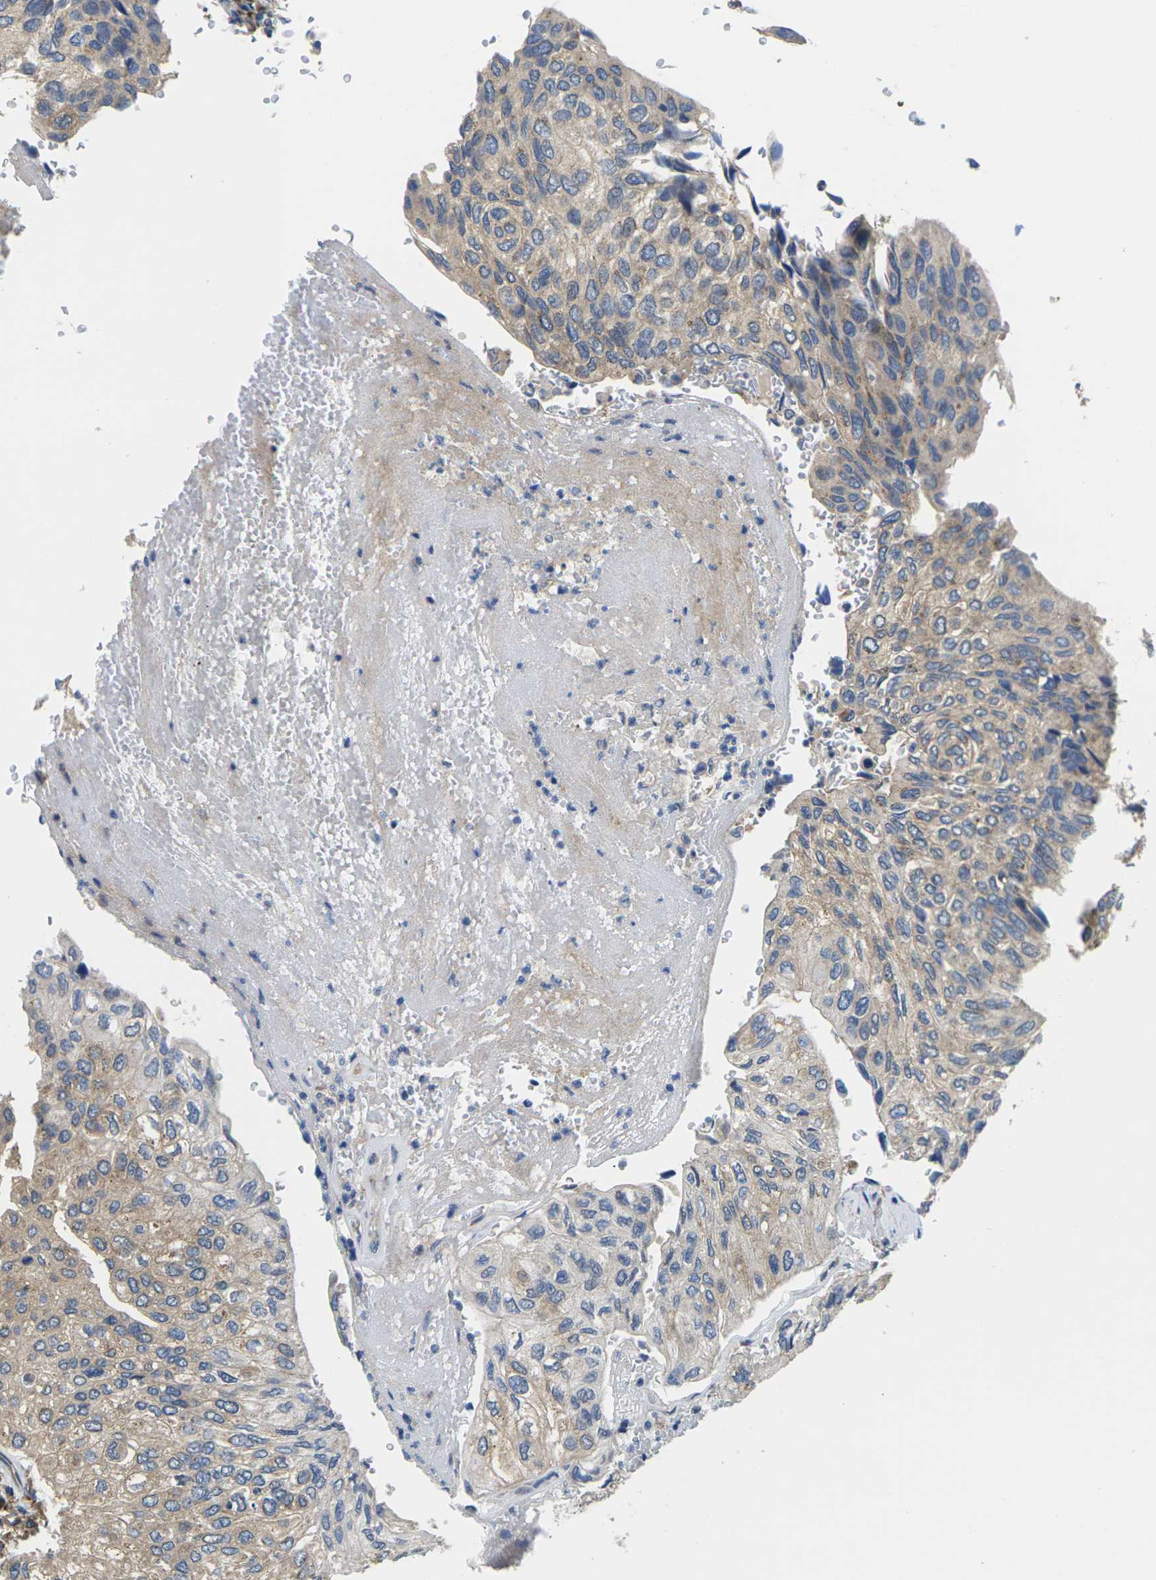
{"staining": {"intensity": "weak", "quantity": "25%-75%", "location": "cytoplasmic/membranous"}, "tissue": "urothelial cancer", "cell_type": "Tumor cells", "image_type": "cancer", "snomed": [{"axis": "morphology", "description": "Urothelial carcinoma, High grade"}, {"axis": "topography", "description": "Urinary bladder"}], "caption": "Urothelial carcinoma (high-grade) stained for a protein (brown) exhibits weak cytoplasmic/membranous positive staining in approximately 25%-75% of tumor cells.", "gene": "TMCC2", "patient": {"sex": "male", "age": 66}}